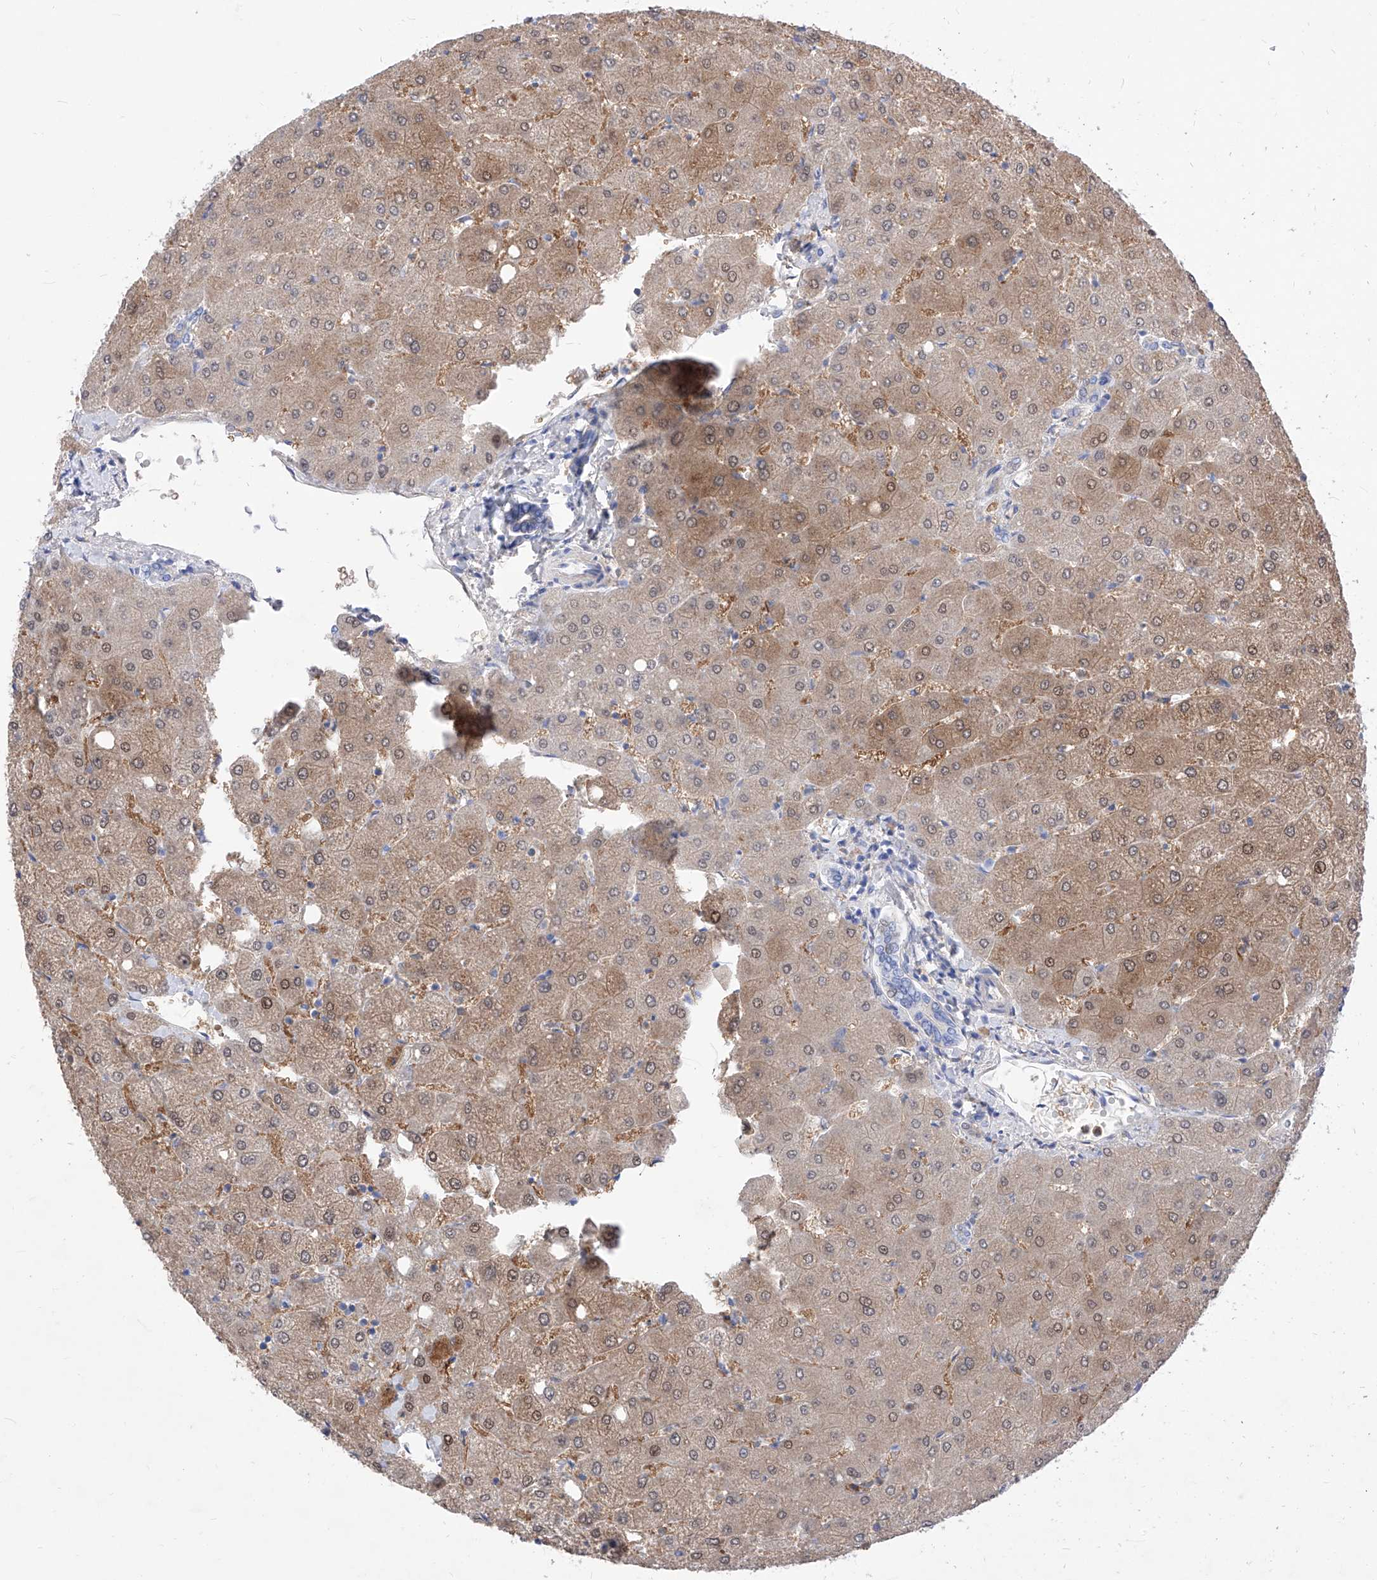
{"staining": {"intensity": "negative", "quantity": "none", "location": "none"}, "tissue": "liver", "cell_type": "Cholangiocytes", "image_type": "normal", "snomed": [{"axis": "morphology", "description": "Normal tissue, NOS"}, {"axis": "topography", "description": "Liver"}], "caption": "Immunohistochemical staining of unremarkable human liver exhibits no significant expression in cholangiocytes. (DAB IHC with hematoxylin counter stain).", "gene": "VAX1", "patient": {"sex": "female", "age": 54}}